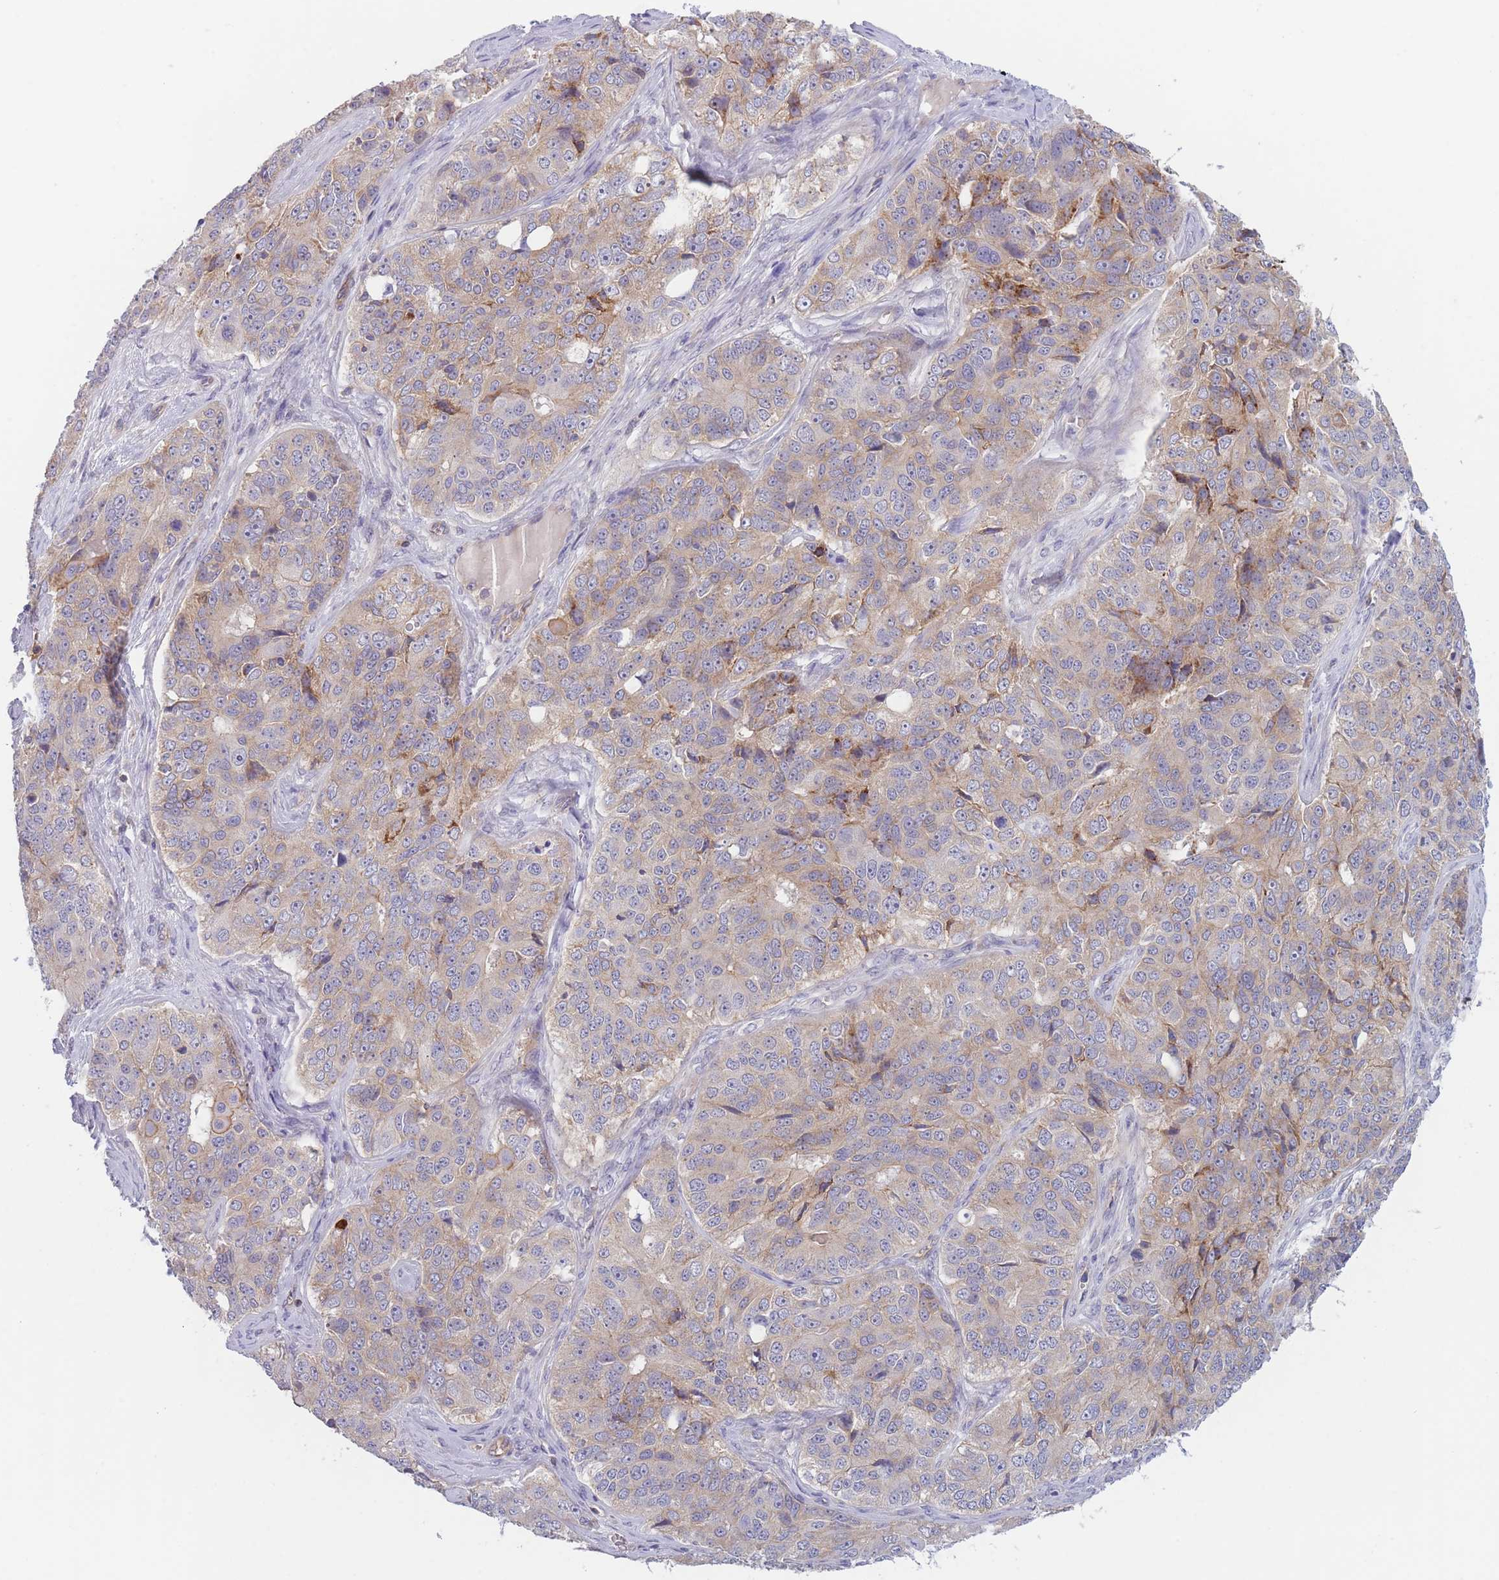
{"staining": {"intensity": "weak", "quantity": "25%-75%", "location": "cytoplasmic/membranous"}, "tissue": "ovarian cancer", "cell_type": "Tumor cells", "image_type": "cancer", "snomed": [{"axis": "morphology", "description": "Carcinoma, endometroid"}, {"axis": "topography", "description": "Ovary"}], "caption": "A brown stain highlights weak cytoplasmic/membranous expression of a protein in endometroid carcinoma (ovarian) tumor cells.", "gene": "WDR93", "patient": {"sex": "female", "age": 51}}